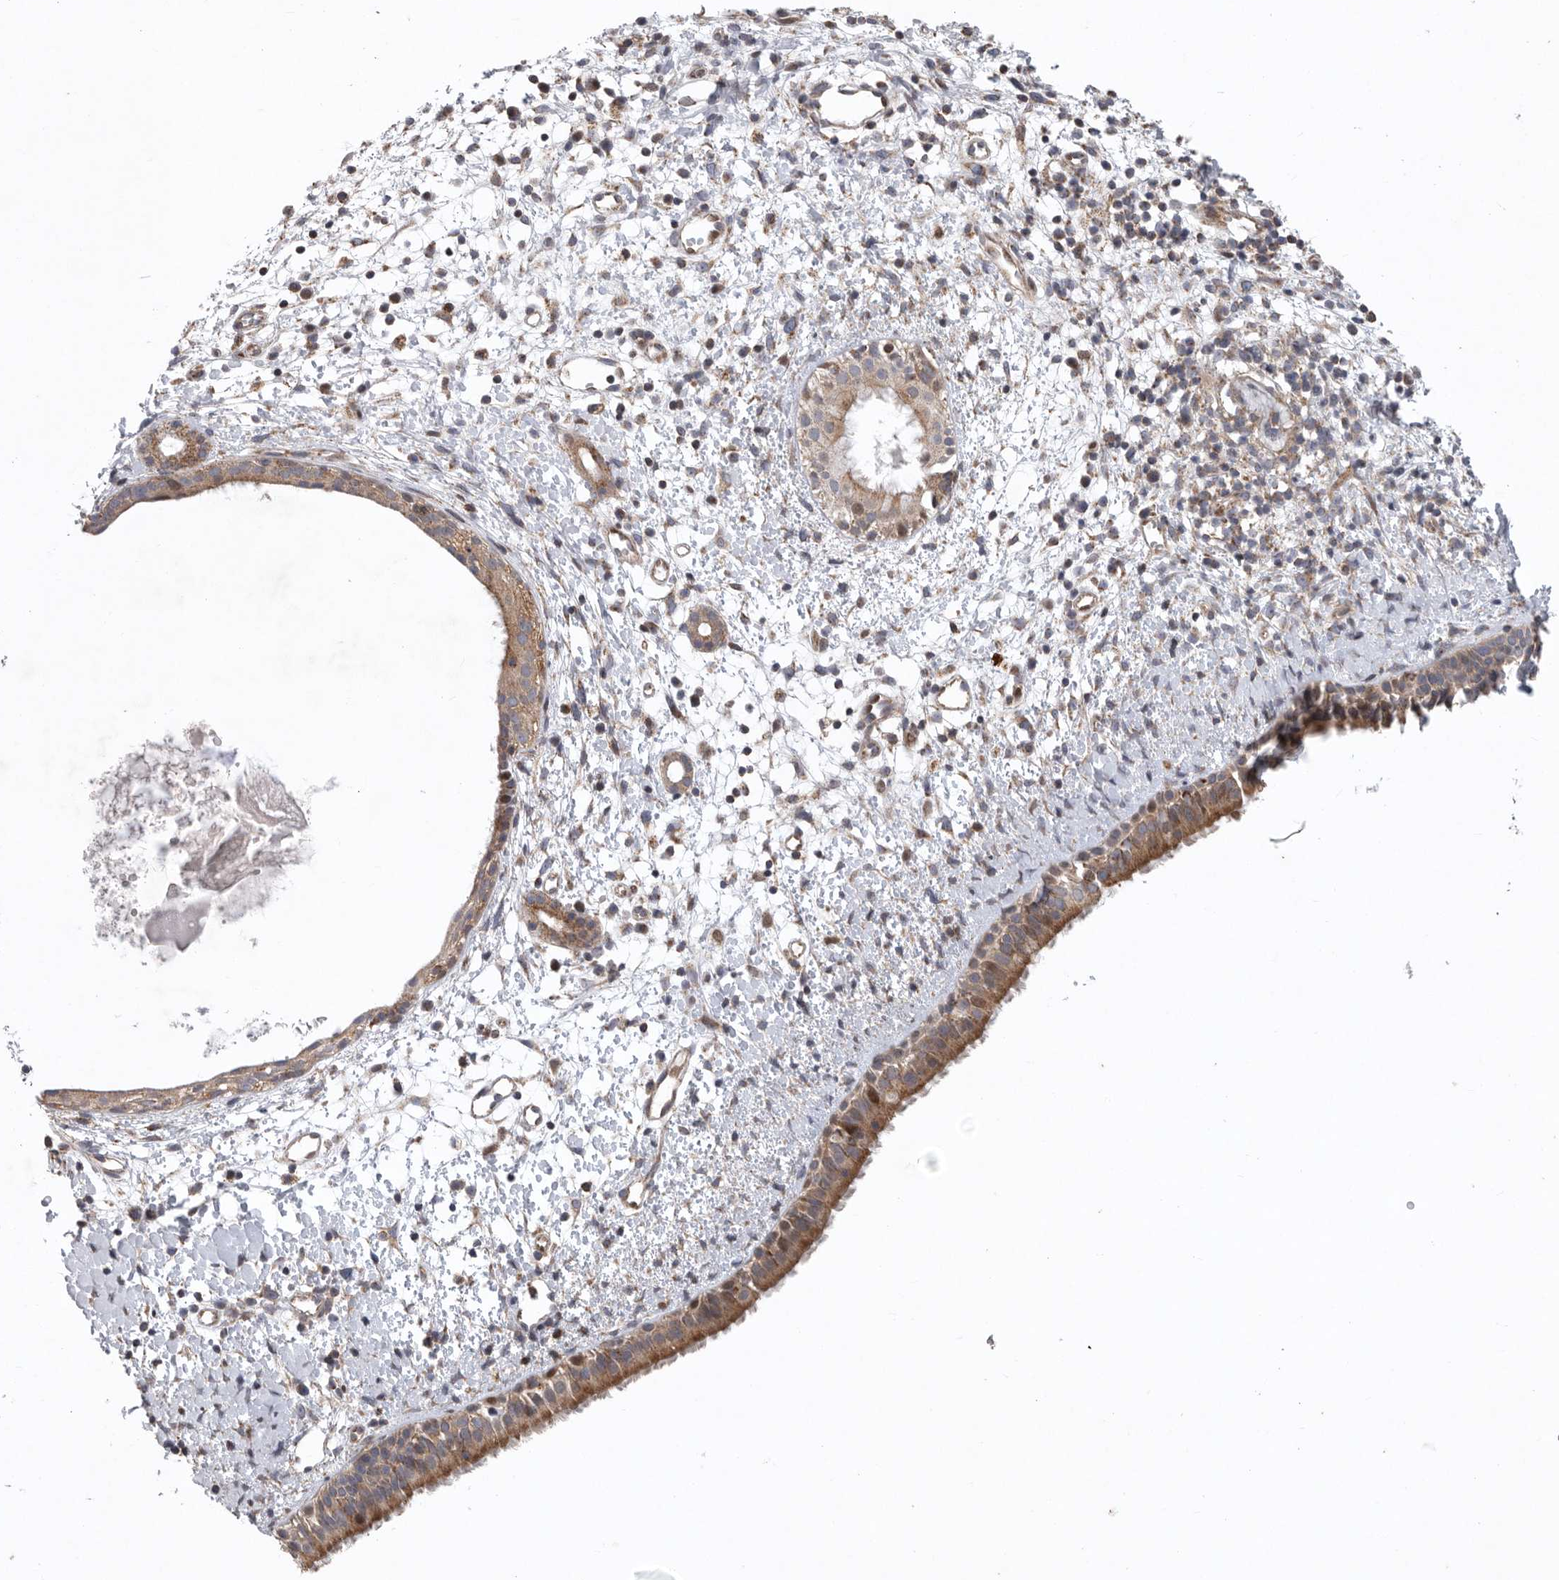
{"staining": {"intensity": "moderate", "quantity": ">75%", "location": "cytoplasmic/membranous"}, "tissue": "nasopharynx", "cell_type": "Respiratory epithelial cells", "image_type": "normal", "snomed": [{"axis": "morphology", "description": "Normal tissue, NOS"}, {"axis": "topography", "description": "Nasopharynx"}], "caption": "Immunohistochemistry staining of normal nasopharynx, which displays medium levels of moderate cytoplasmic/membranous positivity in approximately >75% of respiratory epithelial cells indicating moderate cytoplasmic/membranous protein positivity. The staining was performed using DAB (3,3'-diaminobenzidine) (brown) for protein detection and nuclei were counterstained in hematoxylin (blue).", "gene": "MPZL1", "patient": {"sex": "male", "age": 22}}